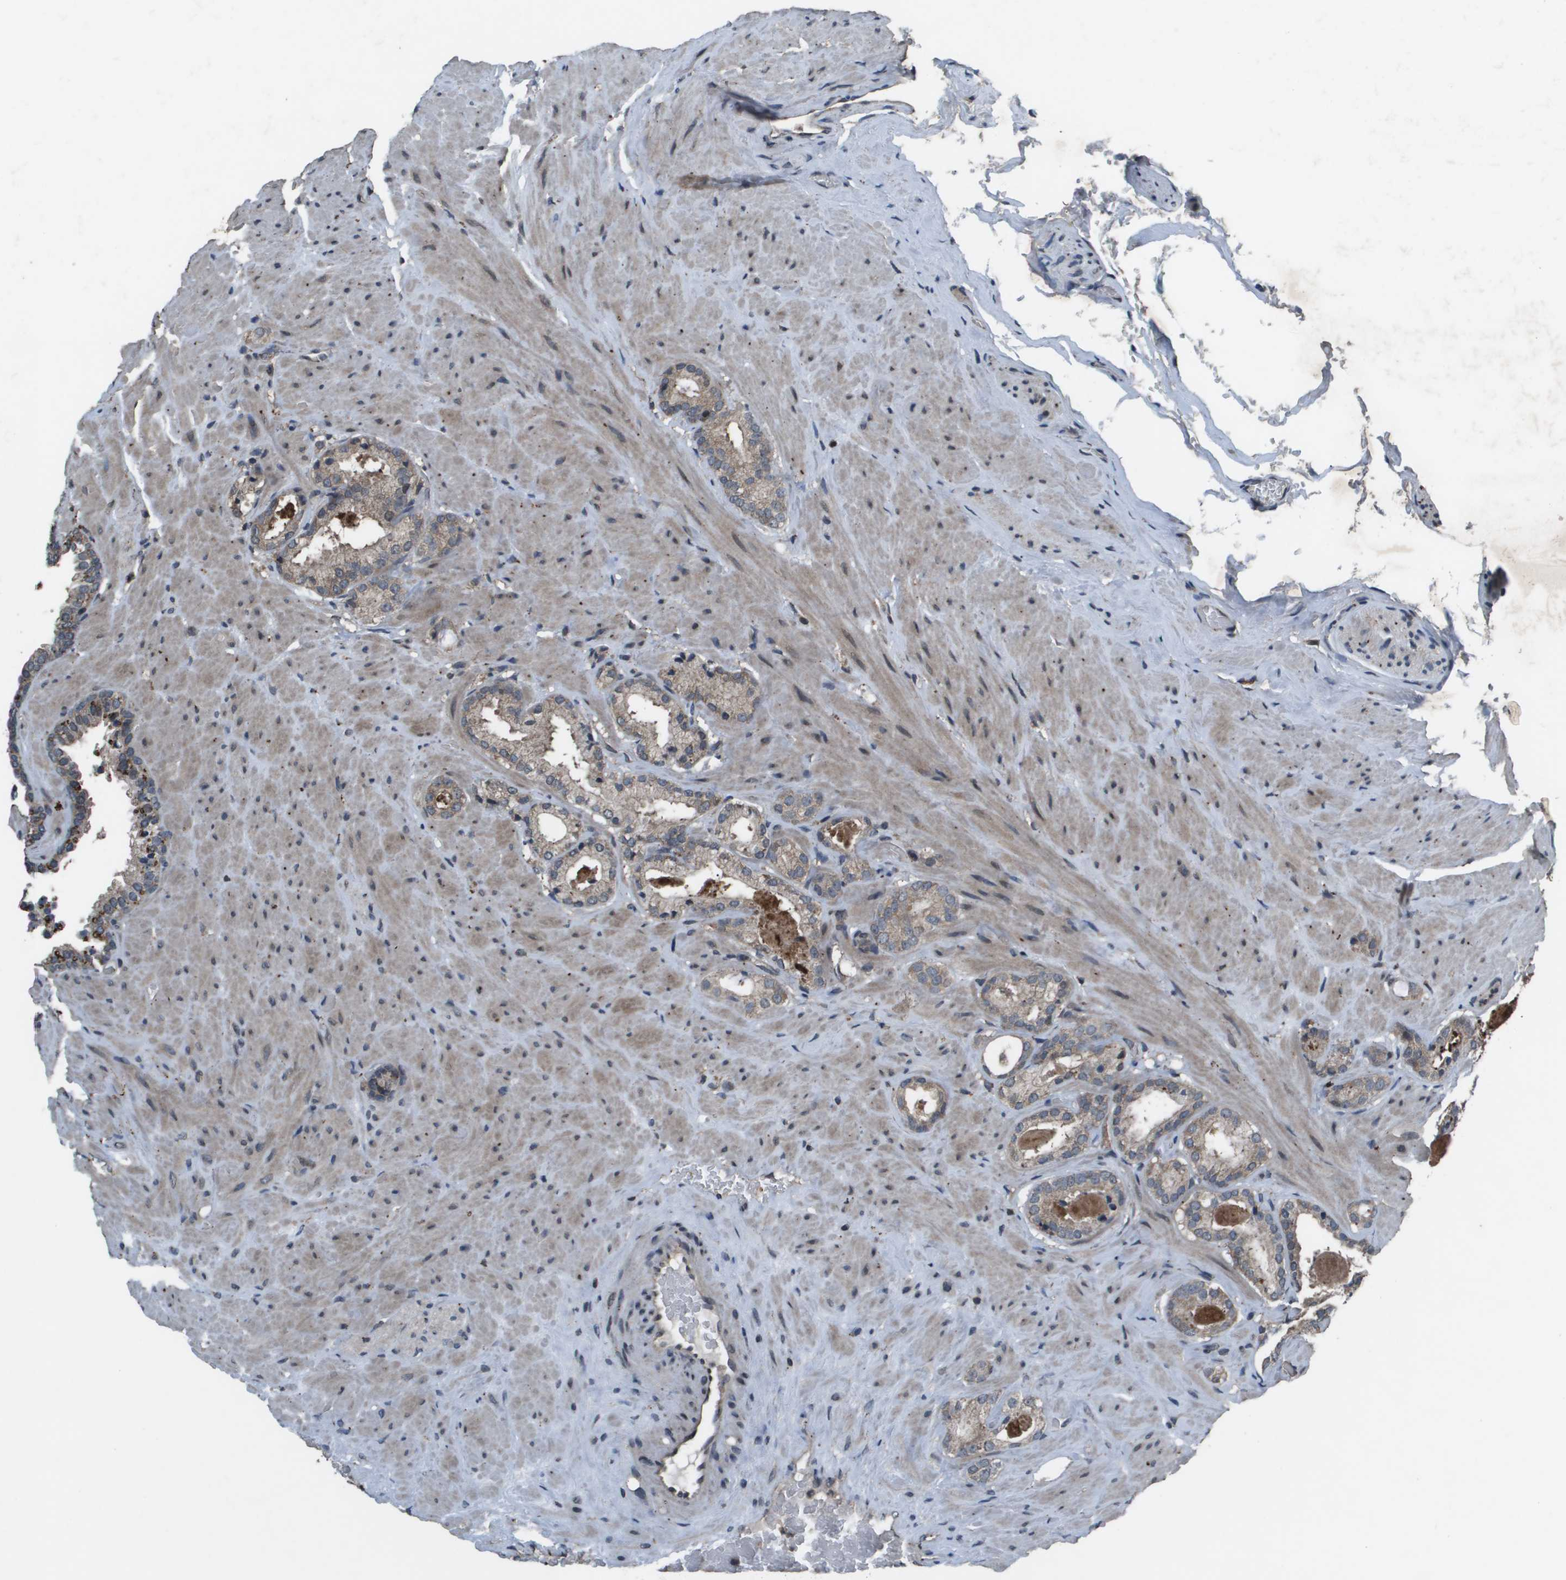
{"staining": {"intensity": "negative", "quantity": "none", "location": "none"}, "tissue": "prostate cancer", "cell_type": "Tumor cells", "image_type": "cancer", "snomed": [{"axis": "morphology", "description": "Adenocarcinoma, High grade"}, {"axis": "topography", "description": "Prostate"}], "caption": "IHC of human high-grade adenocarcinoma (prostate) reveals no staining in tumor cells.", "gene": "GOSR2", "patient": {"sex": "male", "age": 64}}